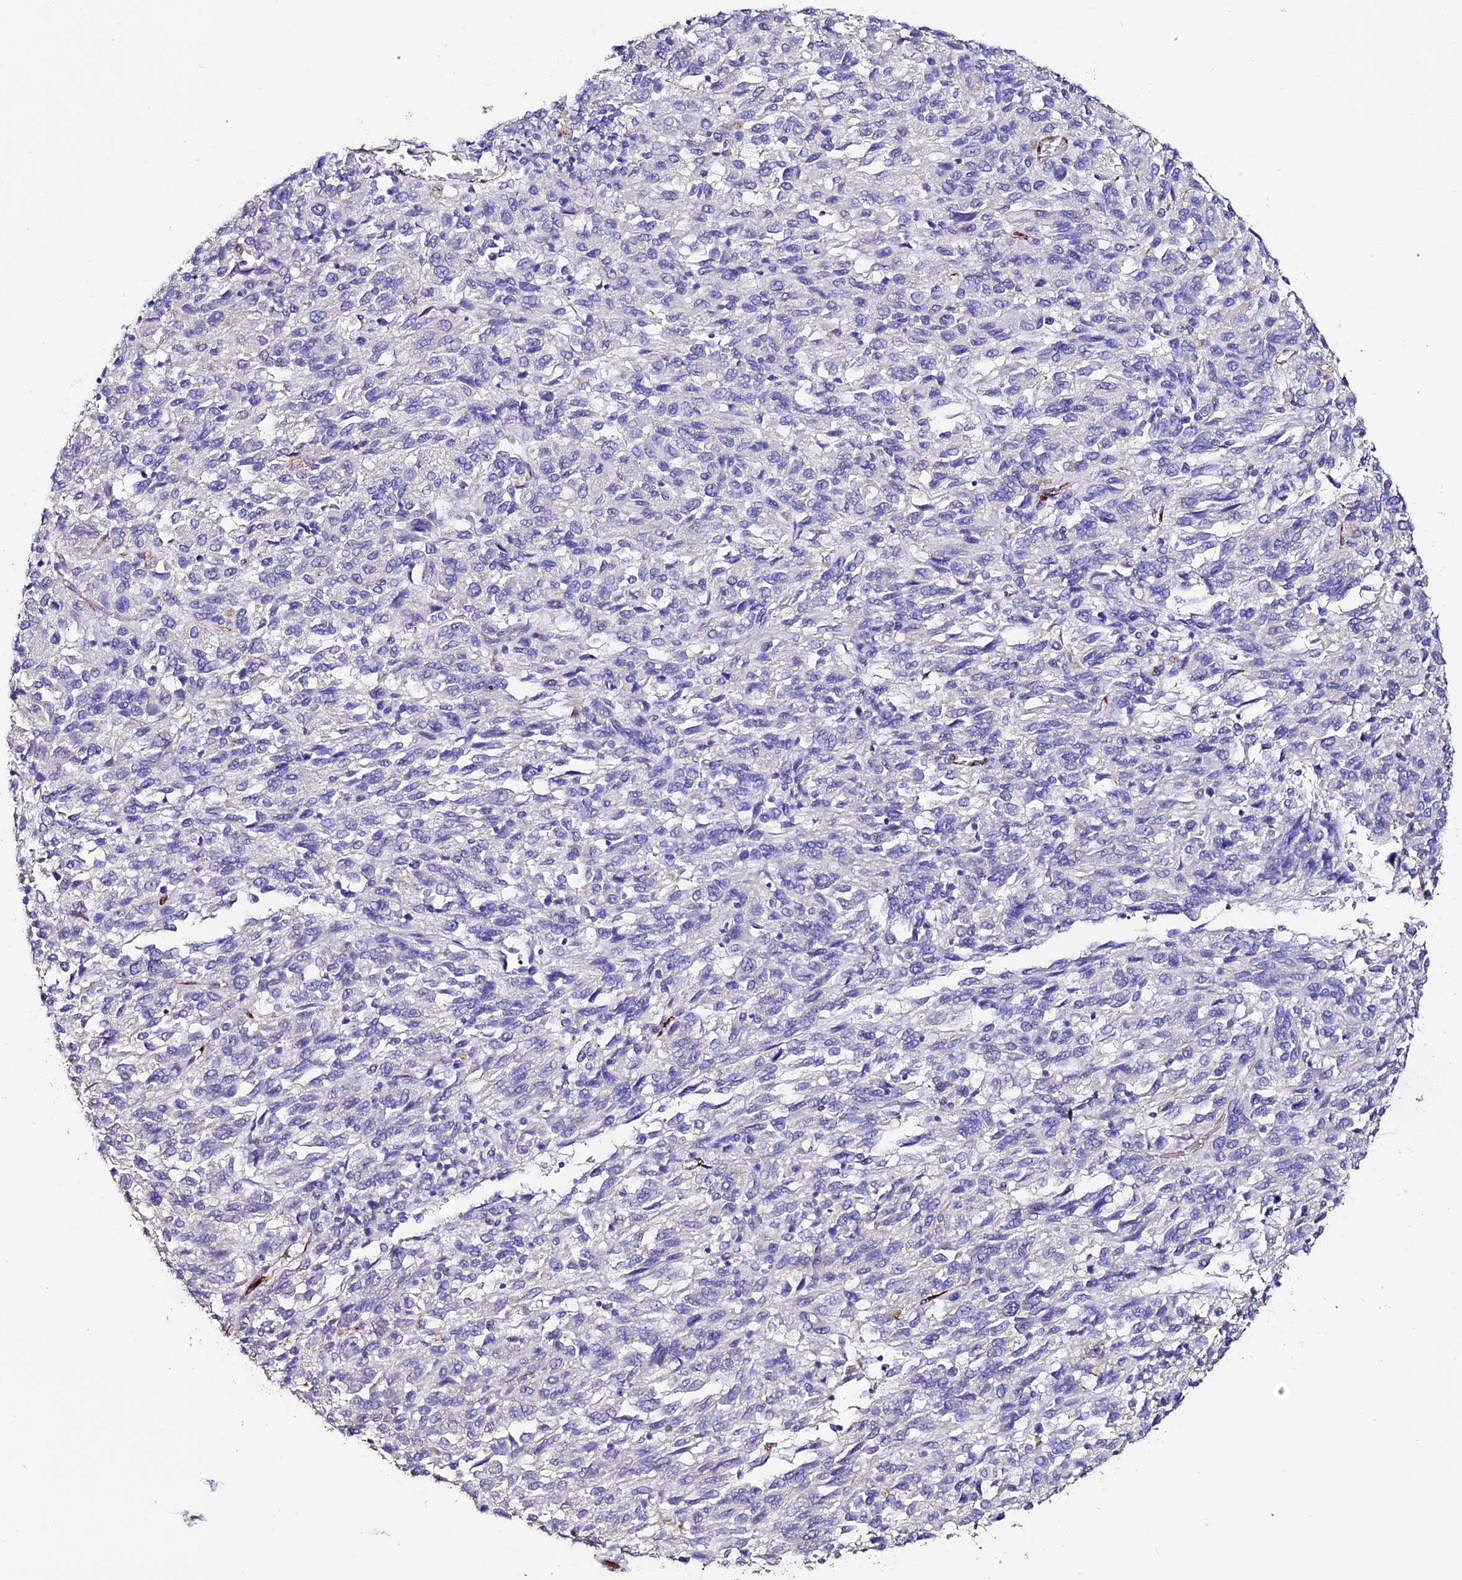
{"staining": {"intensity": "negative", "quantity": "none", "location": "none"}, "tissue": "melanoma", "cell_type": "Tumor cells", "image_type": "cancer", "snomed": [{"axis": "morphology", "description": "Malignant melanoma, Metastatic site"}, {"axis": "topography", "description": "Lung"}], "caption": "Protein analysis of malignant melanoma (metastatic site) shows no significant expression in tumor cells.", "gene": "ESM1", "patient": {"sex": "male", "age": 64}}